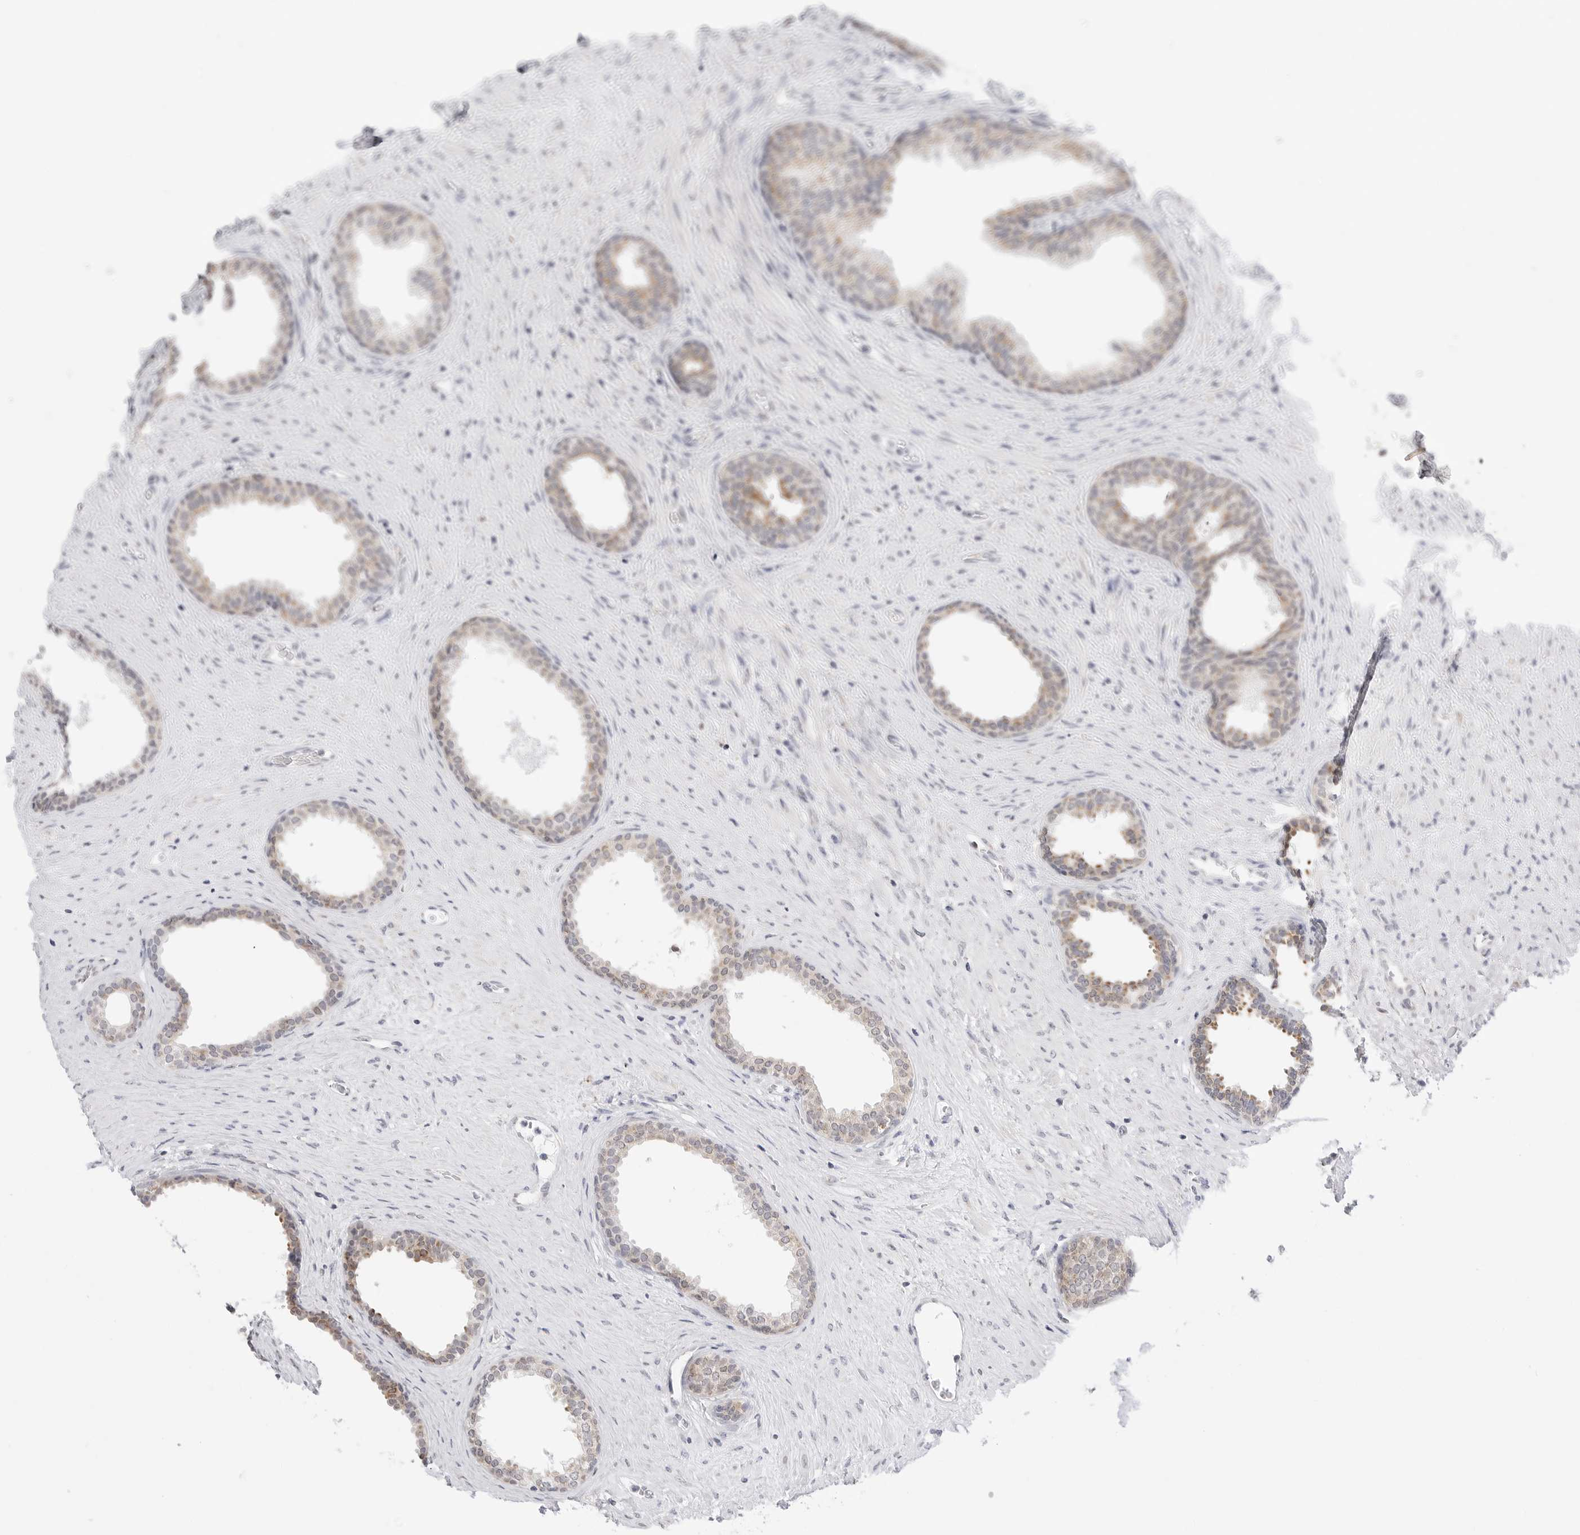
{"staining": {"intensity": "moderate", "quantity": "25%-75%", "location": "cytoplasmic/membranous"}, "tissue": "prostate", "cell_type": "Glandular cells", "image_type": "normal", "snomed": [{"axis": "morphology", "description": "Normal tissue, NOS"}, {"axis": "topography", "description": "Prostate"}], "caption": "Human prostate stained with a protein marker demonstrates moderate staining in glandular cells.", "gene": "RPN1", "patient": {"sex": "male", "age": 76}}